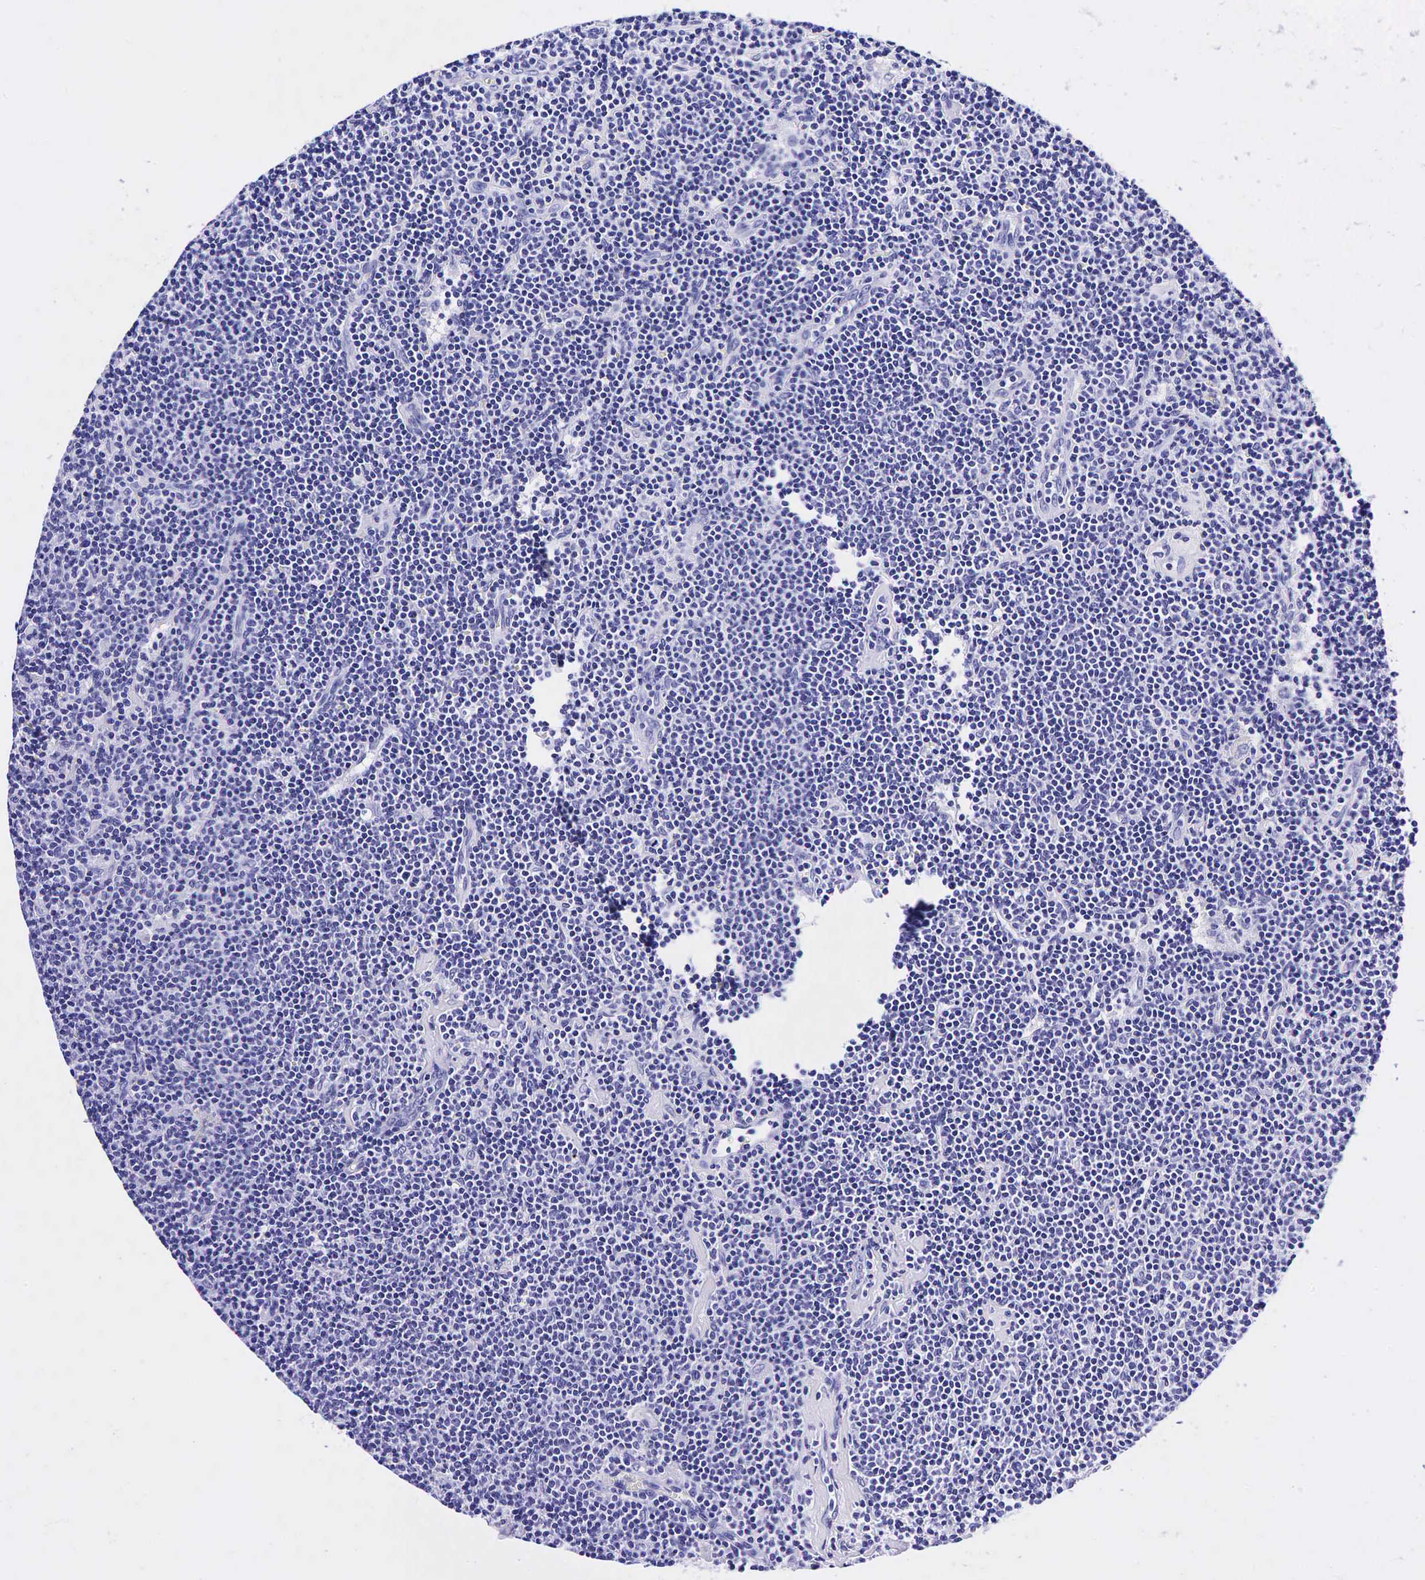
{"staining": {"intensity": "negative", "quantity": "none", "location": "none"}, "tissue": "lymphoma", "cell_type": "Tumor cells", "image_type": "cancer", "snomed": [{"axis": "morphology", "description": "Malignant lymphoma, non-Hodgkin's type, Low grade"}, {"axis": "topography", "description": "Lymph node"}], "caption": "Immunohistochemistry (IHC) histopathology image of neoplastic tissue: malignant lymphoma, non-Hodgkin's type (low-grade) stained with DAB shows no significant protein staining in tumor cells. Brightfield microscopy of immunohistochemistry (IHC) stained with DAB (brown) and hematoxylin (blue), captured at high magnification.", "gene": "GAST", "patient": {"sex": "male", "age": 65}}